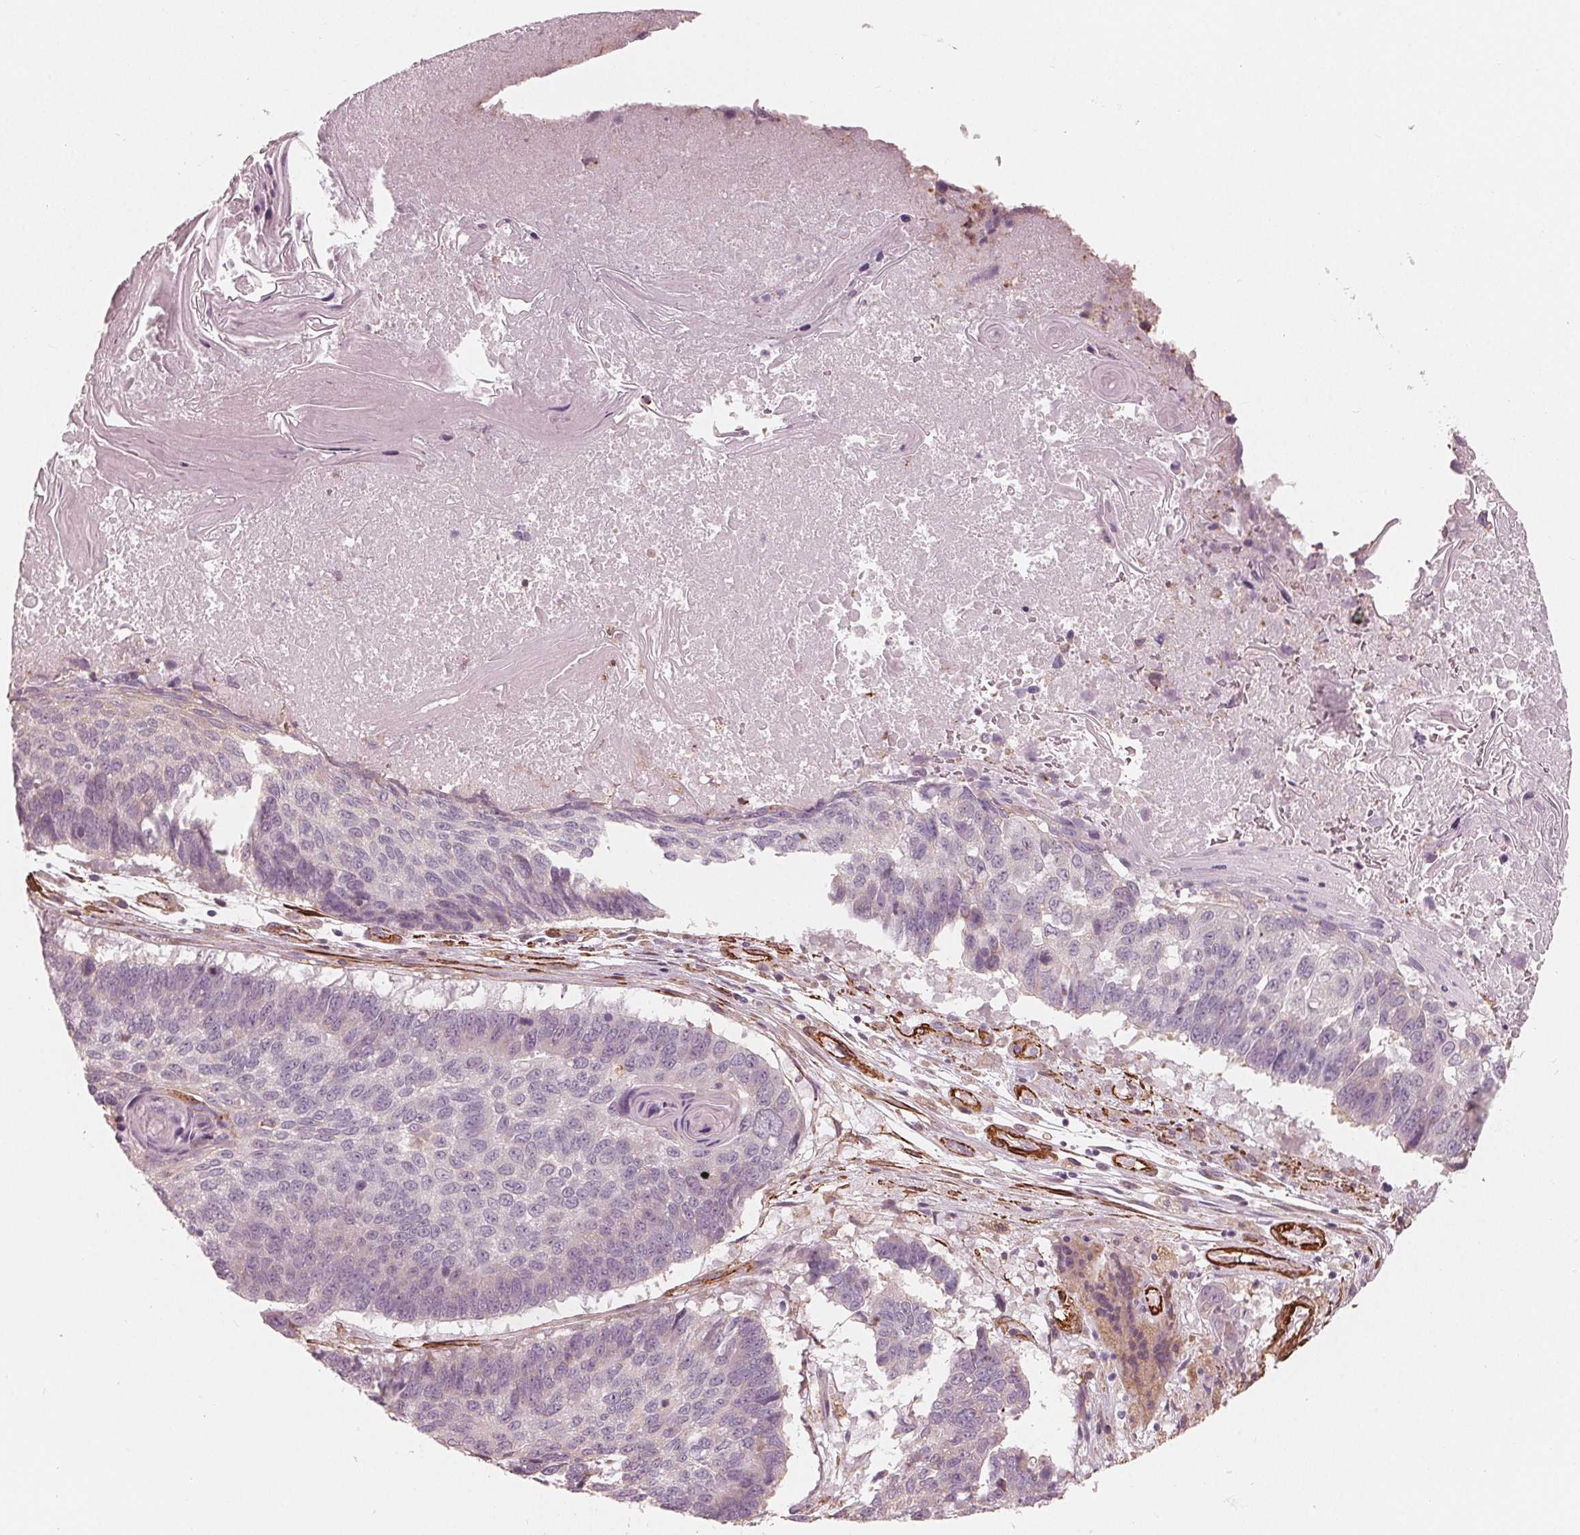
{"staining": {"intensity": "negative", "quantity": "none", "location": "none"}, "tissue": "lung cancer", "cell_type": "Tumor cells", "image_type": "cancer", "snomed": [{"axis": "morphology", "description": "Squamous cell carcinoma, NOS"}, {"axis": "topography", "description": "Lung"}], "caption": "This is an IHC image of human squamous cell carcinoma (lung). There is no staining in tumor cells.", "gene": "MIER3", "patient": {"sex": "male", "age": 73}}